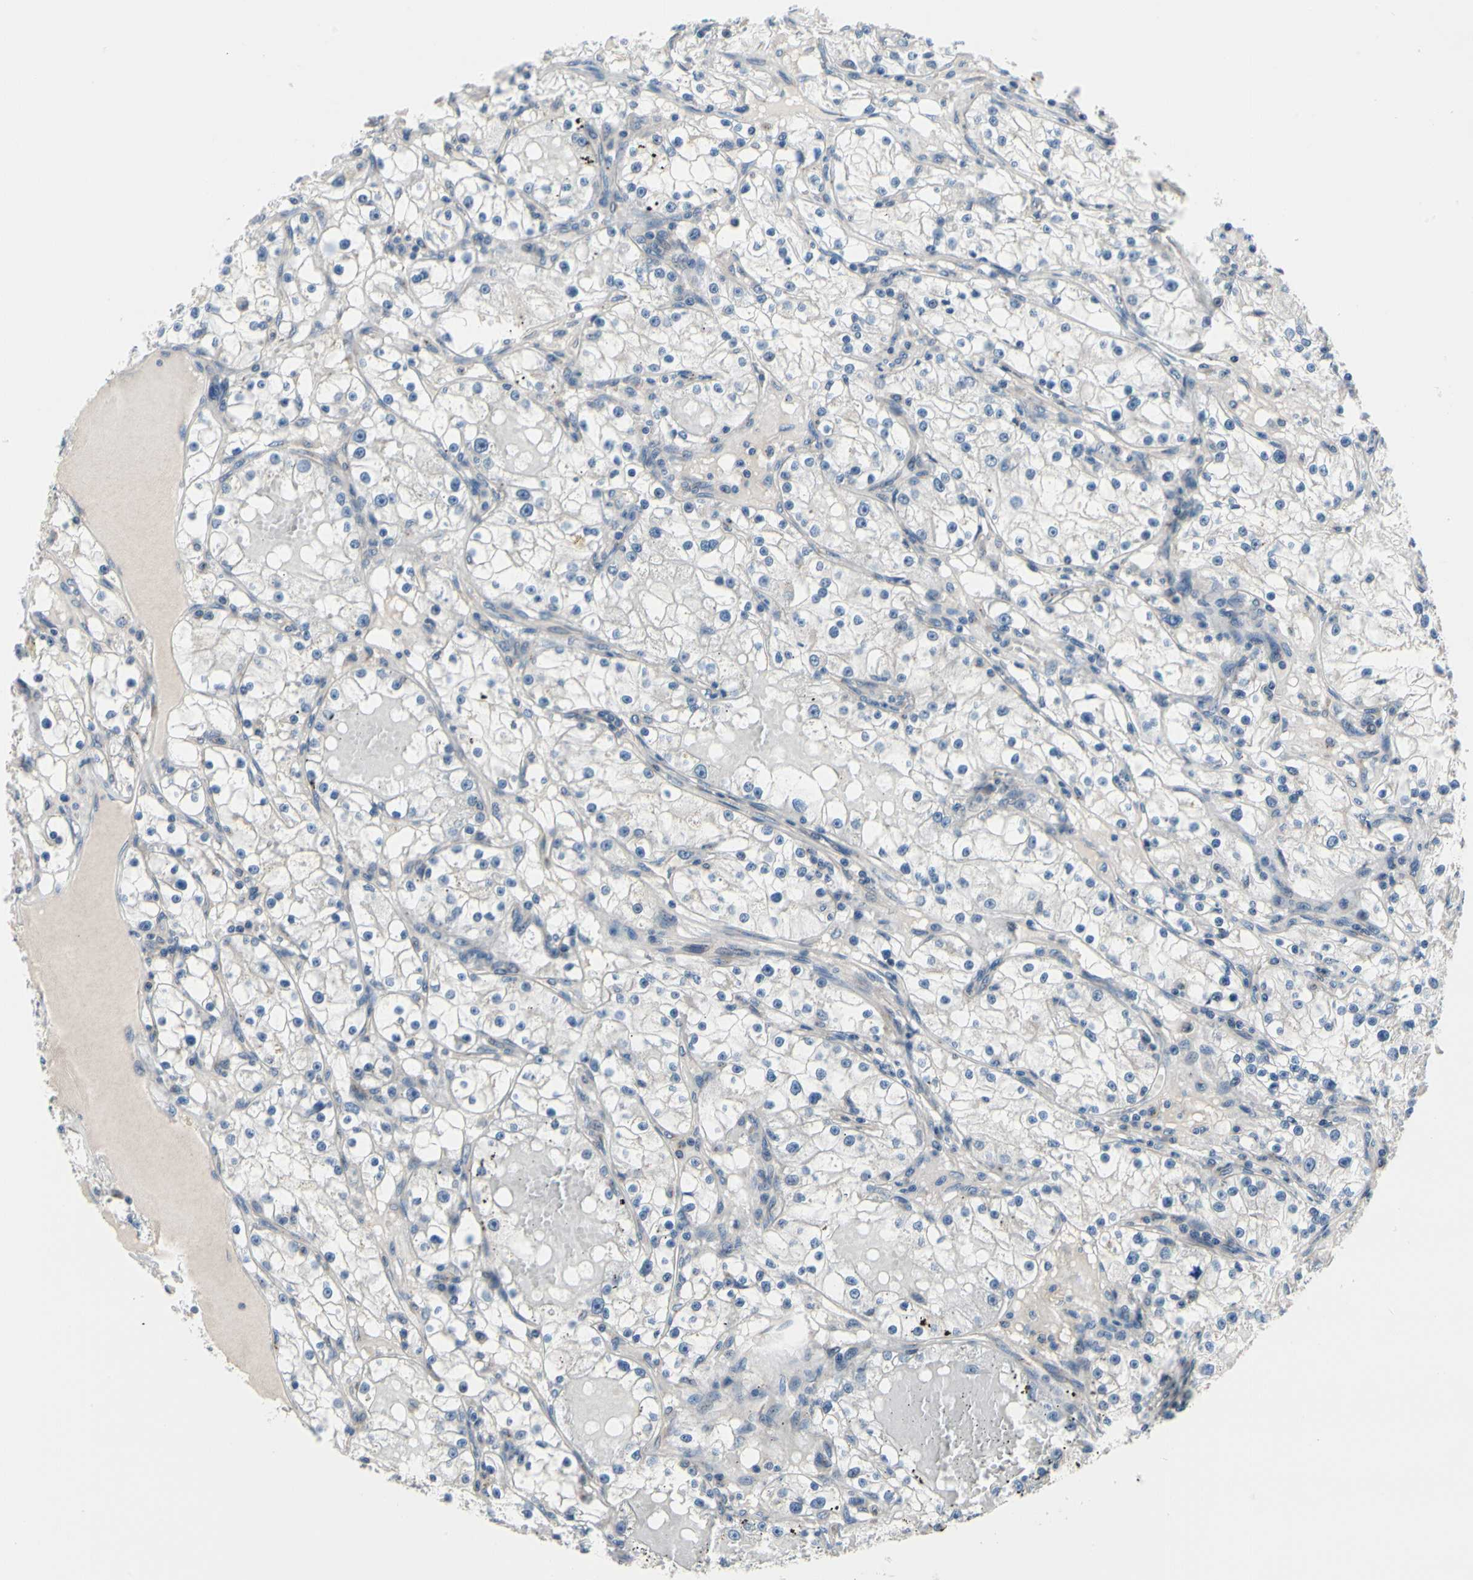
{"staining": {"intensity": "negative", "quantity": "none", "location": "none"}, "tissue": "renal cancer", "cell_type": "Tumor cells", "image_type": "cancer", "snomed": [{"axis": "morphology", "description": "Adenocarcinoma, NOS"}, {"axis": "topography", "description": "Kidney"}], "caption": "DAB (3,3'-diaminobenzidine) immunohistochemical staining of human renal cancer (adenocarcinoma) reveals no significant expression in tumor cells.", "gene": "PRKAR2B", "patient": {"sex": "male", "age": 56}}